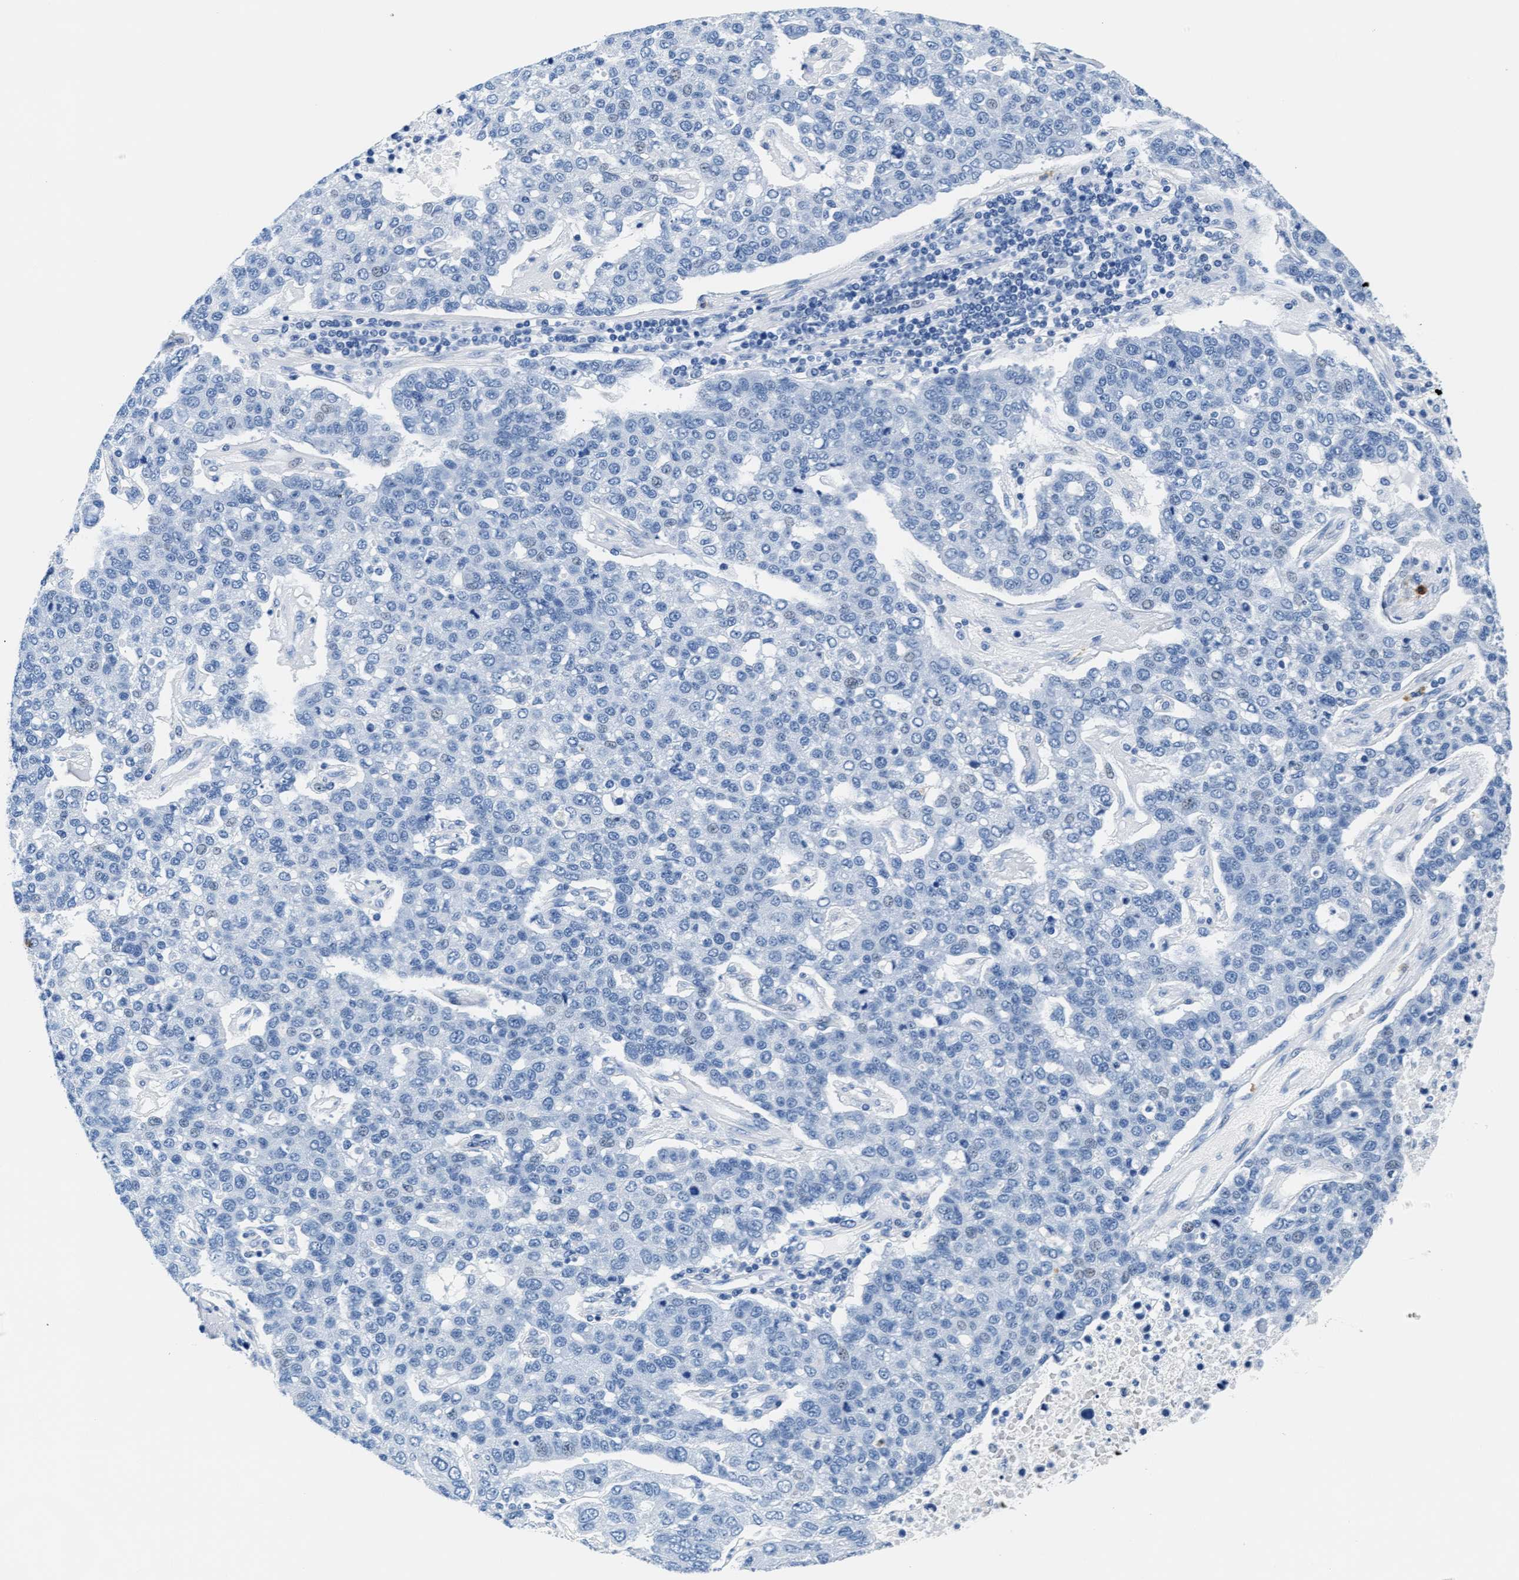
{"staining": {"intensity": "negative", "quantity": "none", "location": "none"}, "tissue": "pancreatic cancer", "cell_type": "Tumor cells", "image_type": "cancer", "snomed": [{"axis": "morphology", "description": "Adenocarcinoma, NOS"}, {"axis": "topography", "description": "Pancreas"}], "caption": "The histopathology image demonstrates no staining of tumor cells in adenocarcinoma (pancreatic).", "gene": "MMP8", "patient": {"sex": "female", "age": 61}}